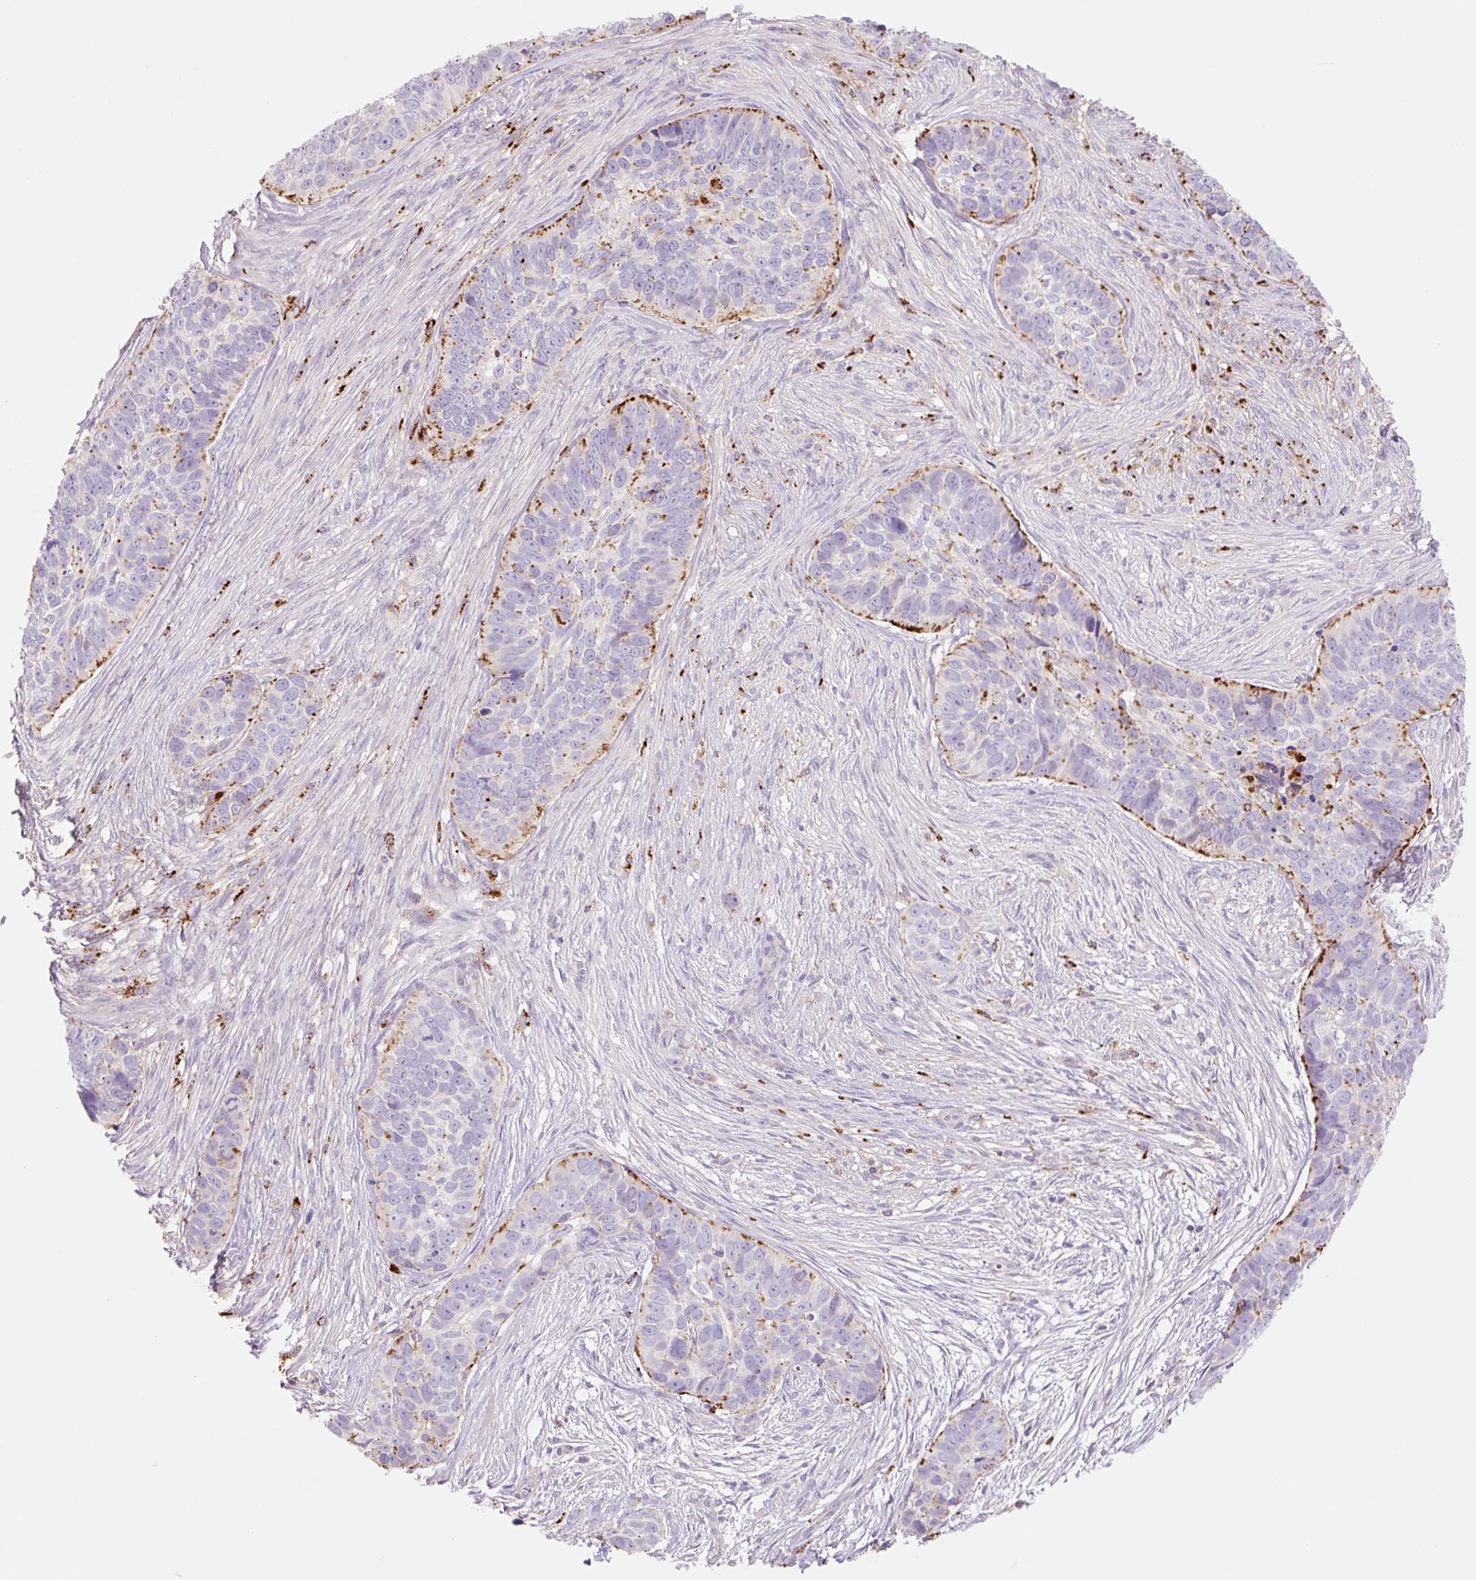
{"staining": {"intensity": "strong", "quantity": "<25%", "location": "cytoplasmic/membranous"}, "tissue": "skin cancer", "cell_type": "Tumor cells", "image_type": "cancer", "snomed": [{"axis": "morphology", "description": "Basal cell carcinoma"}, {"axis": "topography", "description": "Skin"}], "caption": "There is medium levels of strong cytoplasmic/membranous expression in tumor cells of skin basal cell carcinoma, as demonstrated by immunohistochemical staining (brown color).", "gene": "HEXA", "patient": {"sex": "female", "age": 82}}